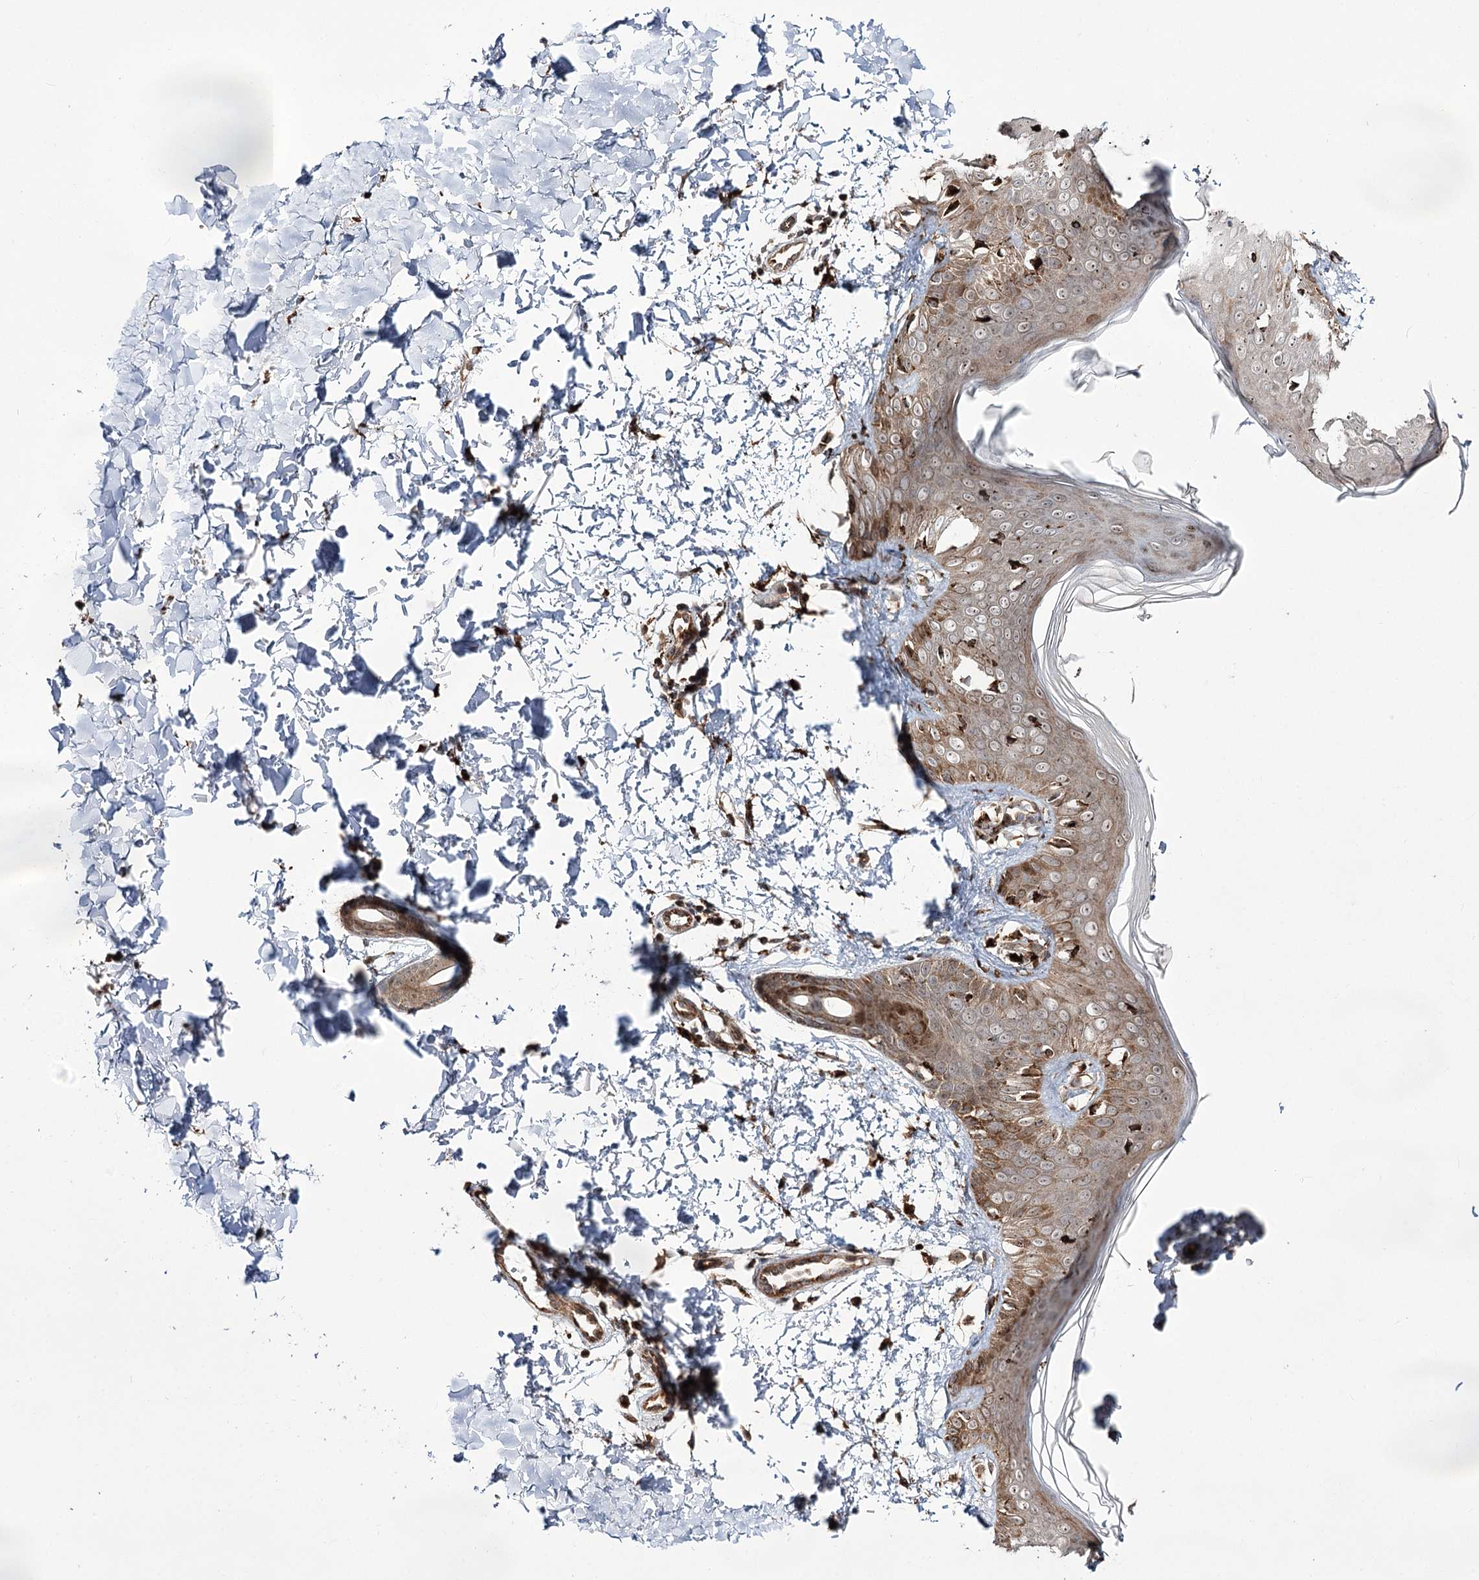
{"staining": {"intensity": "strong", "quantity": ">75%", "location": "cytoplasmic/membranous,nuclear"}, "tissue": "skin", "cell_type": "Fibroblasts", "image_type": "normal", "snomed": [{"axis": "morphology", "description": "Normal tissue, NOS"}, {"axis": "topography", "description": "Skin"}], "caption": "This histopathology image shows immunohistochemistry staining of normal human skin, with high strong cytoplasmic/membranous,nuclear expression in approximately >75% of fibroblasts.", "gene": "FANCL", "patient": {"sex": "male", "age": 37}}